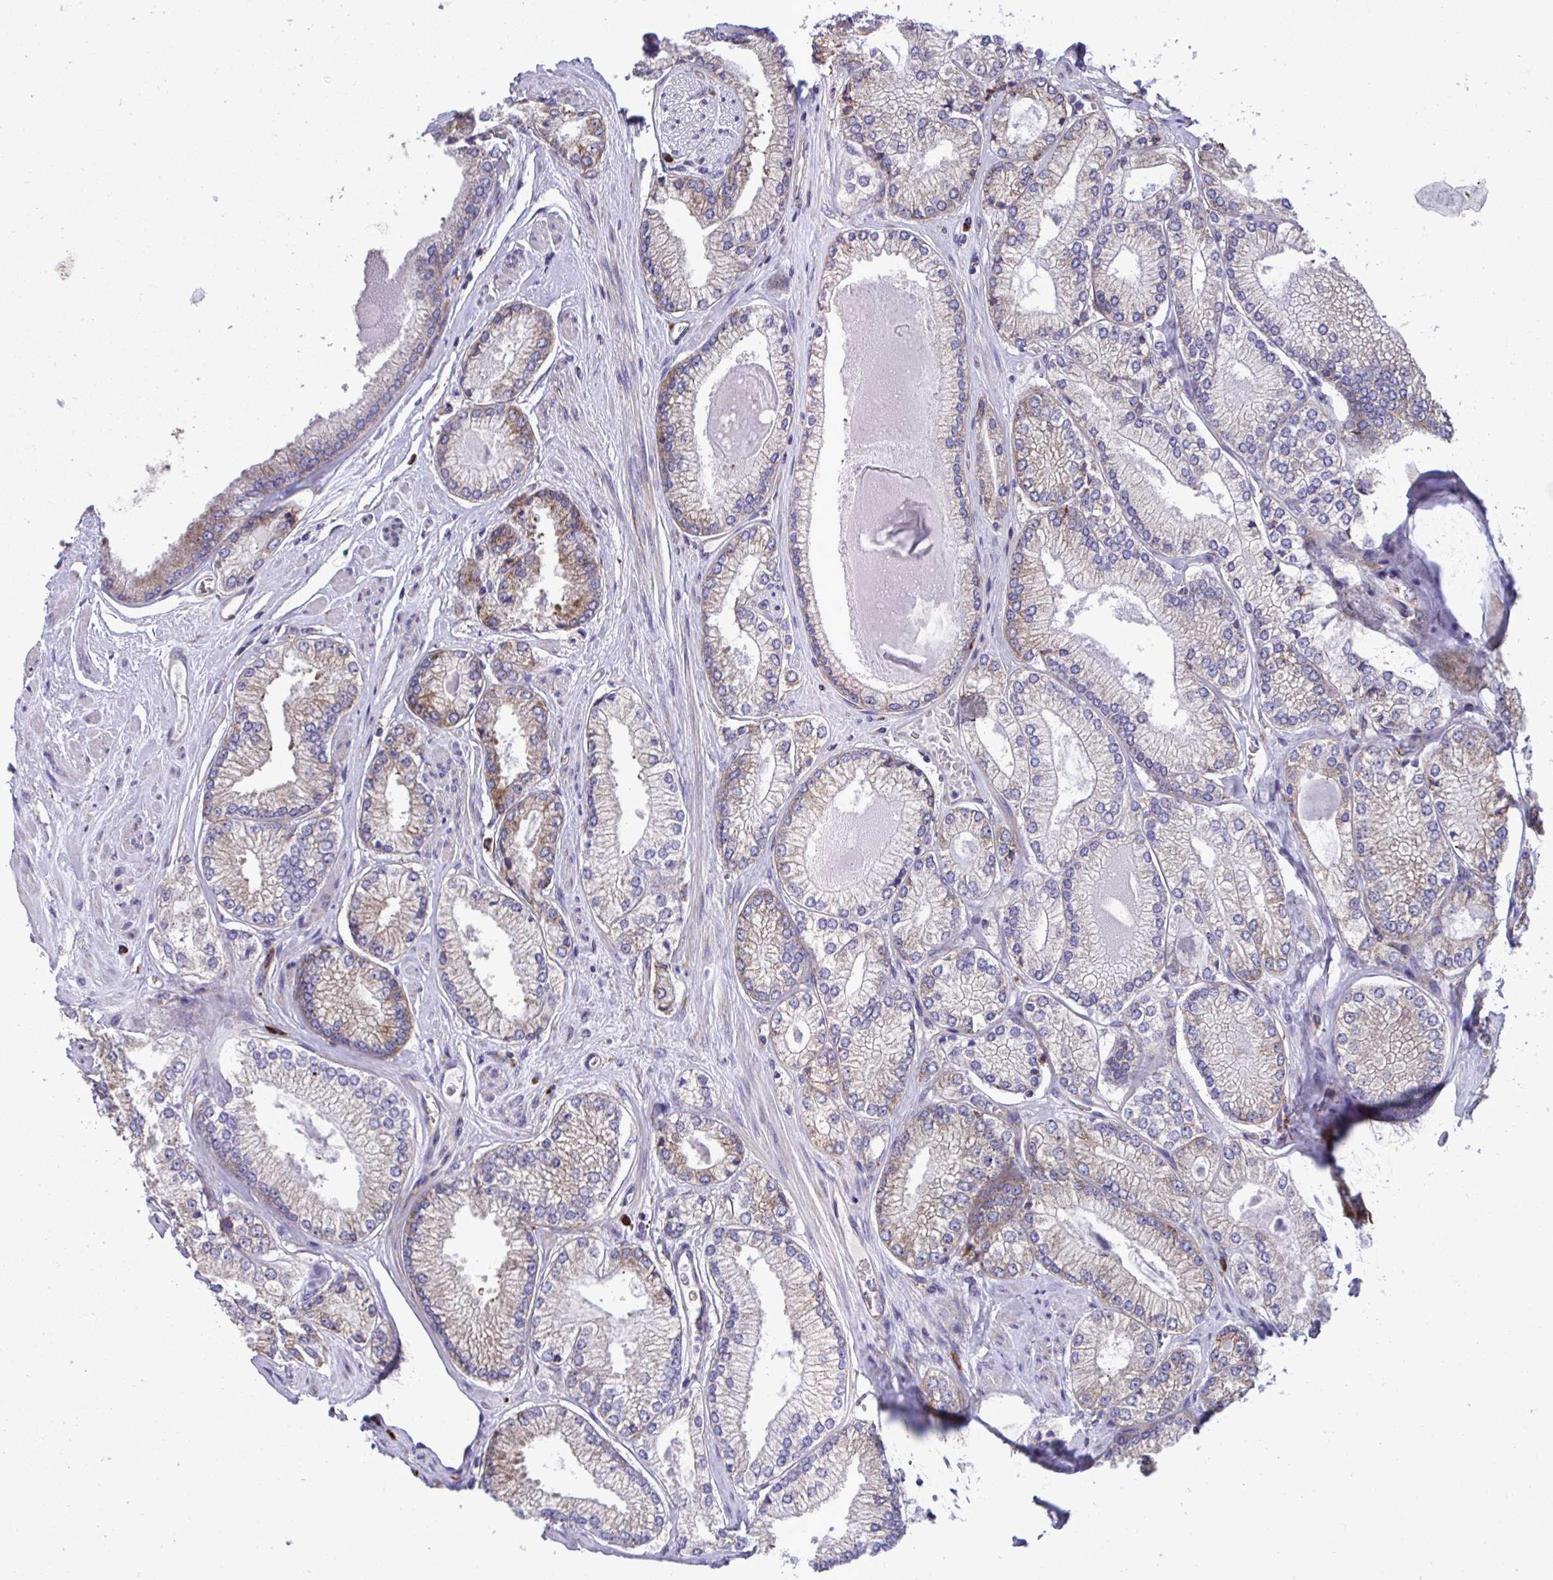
{"staining": {"intensity": "moderate", "quantity": "<25%", "location": "cytoplasmic/membranous"}, "tissue": "prostate cancer", "cell_type": "Tumor cells", "image_type": "cancer", "snomed": [{"axis": "morphology", "description": "Adenocarcinoma, Low grade"}, {"axis": "topography", "description": "Prostate"}], "caption": "A high-resolution histopathology image shows immunohistochemistry (IHC) staining of prostate low-grade adenocarcinoma, which exhibits moderate cytoplasmic/membranous staining in about <25% of tumor cells. Nuclei are stained in blue.", "gene": "RPS15", "patient": {"sex": "male", "age": 67}}